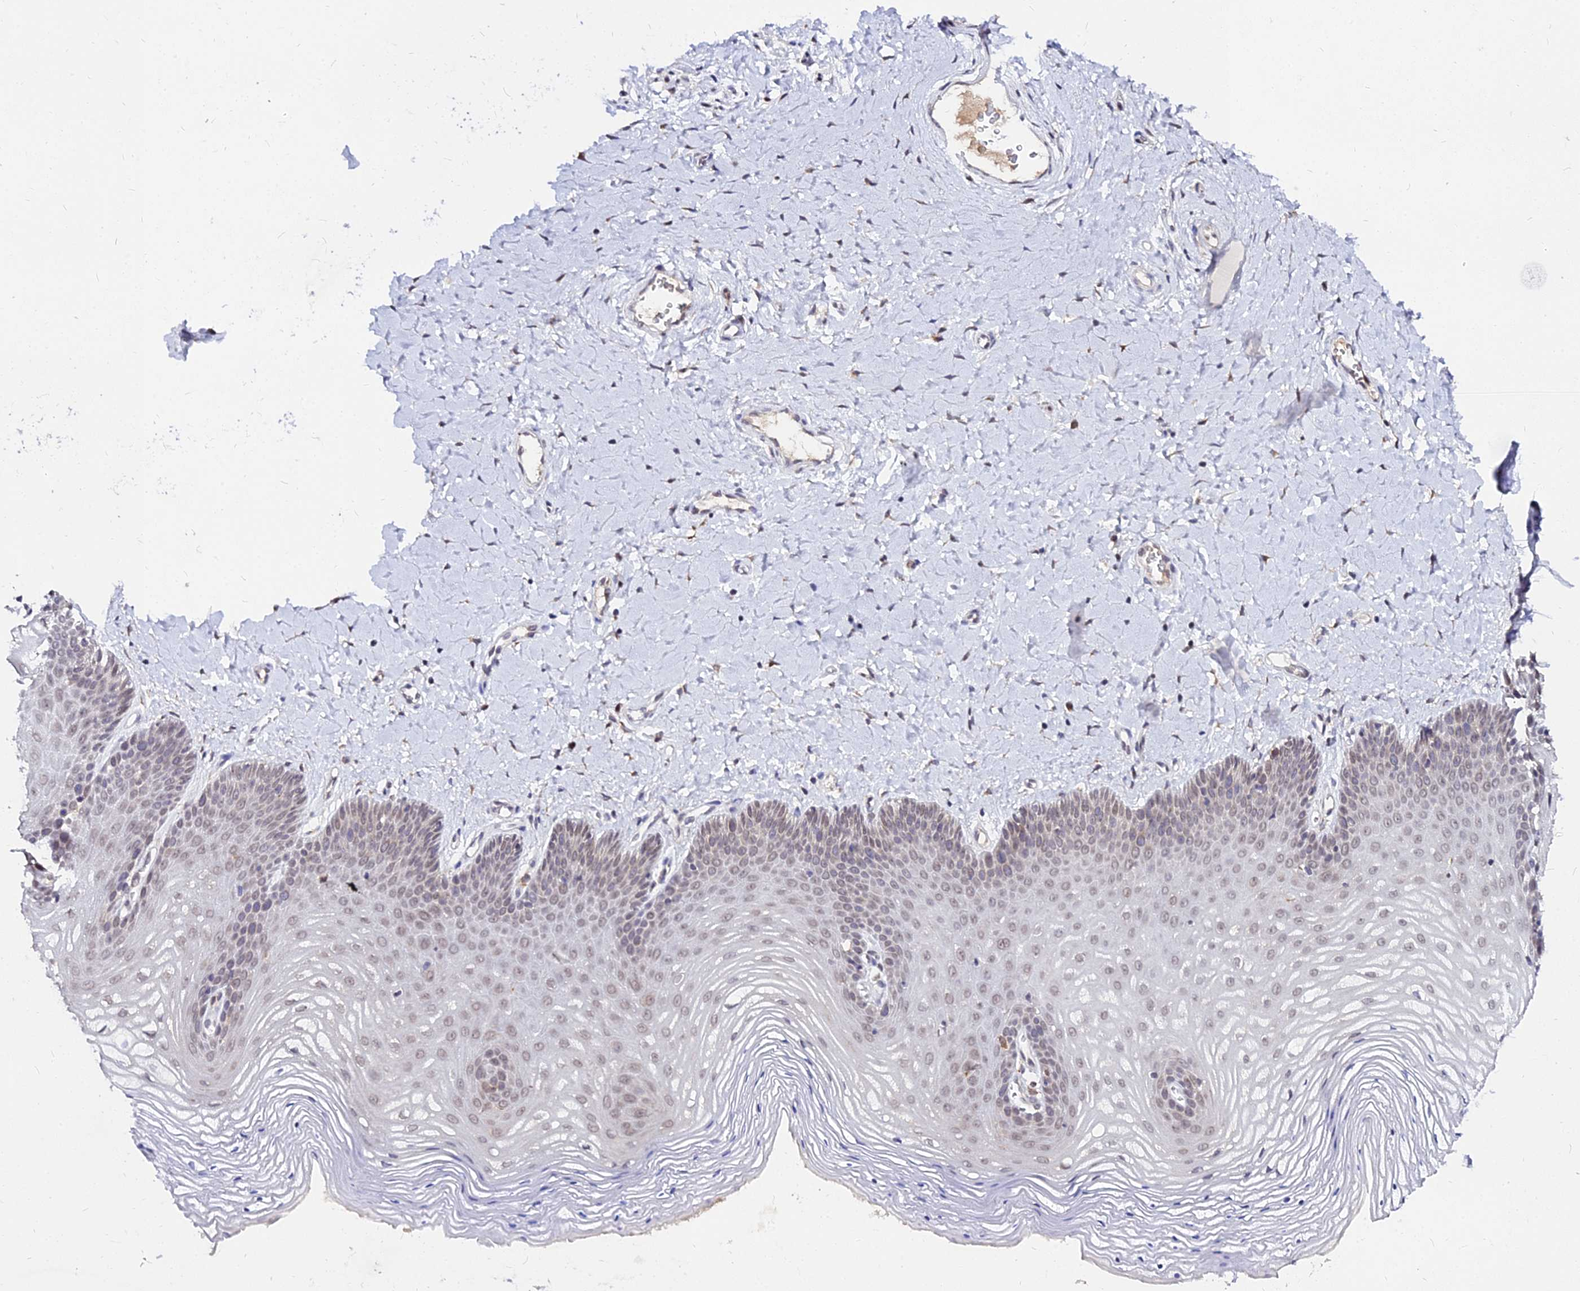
{"staining": {"intensity": "weak", "quantity": ">75%", "location": "nuclear"}, "tissue": "vagina", "cell_type": "Squamous epithelial cells", "image_type": "normal", "snomed": [{"axis": "morphology", "description": "Normal tissue, NOS"}, {"axis": "topography", "description": "Vagina"}], "caption": "A low amount of weak nuclear expression is seen in about >75% of squamous epithelial cells in benign vagina. Immunohistochemistry (ihc) stains the protein of interest in brown and the nuclei are stained blue.", "gene": "RNF121", "patient": {"sex": "female", "age": 65}}